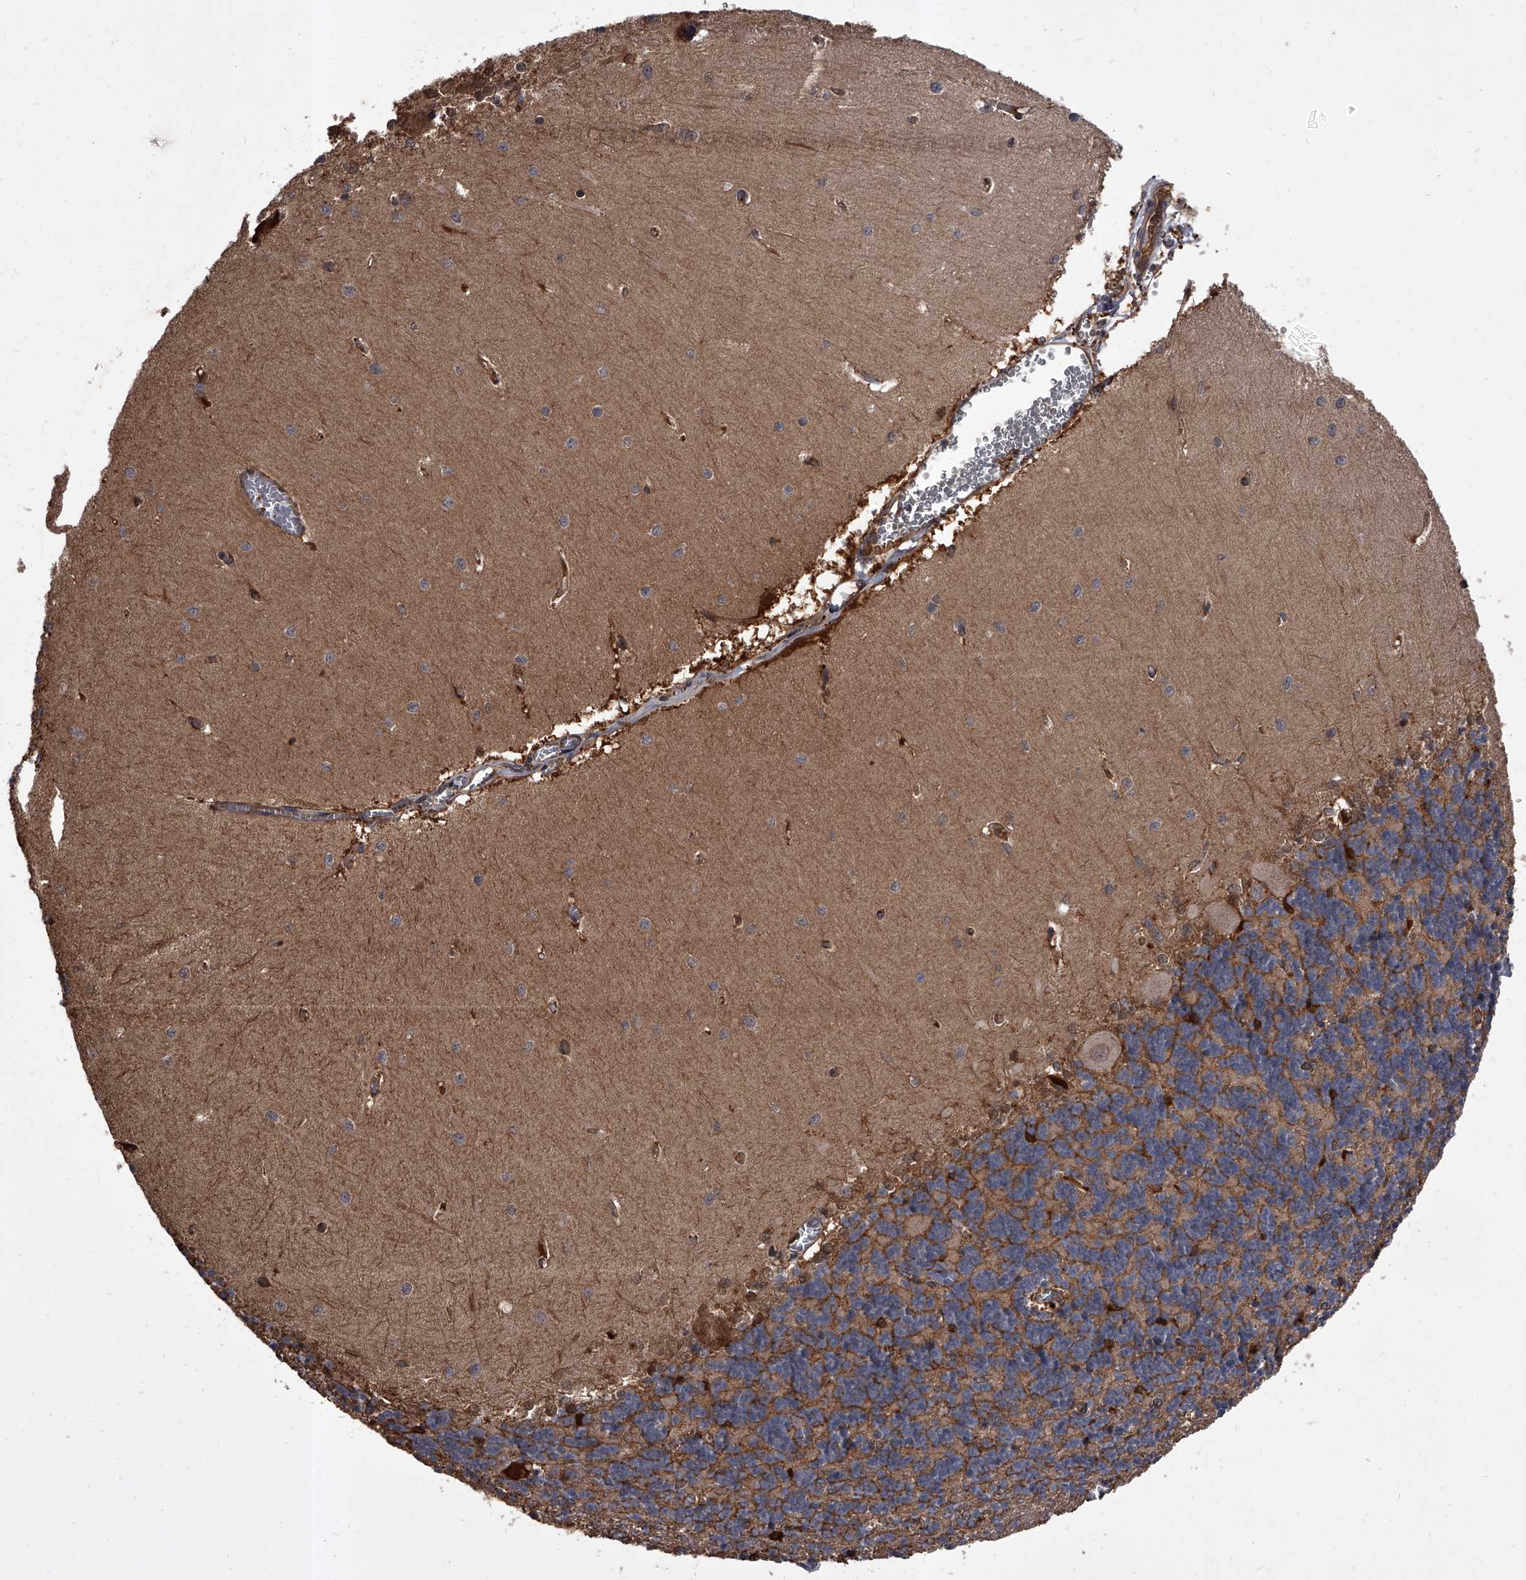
{"staining": {"intensity": "moderate", "quantity": ">75%", "location": "cytoplasmic/membranous"}, "tissue": "cerebellum", "cell_type": "Cells in granular layer", "image_type": "normal", "snomed": [{"axis": "morphology", "description": "Normal tissue, NOS"}, {"axis": "topography", "description": "Cerebellum"}], "caption": "Approximately >75% of cells in granular layer in normal human cerebellum exhibit moderate cytoplasmic/membranous protein expression as visualized by brown immunohistochemical staining.", "gene": "SLC18B1", "patient": {"sex": "male", "age": 37}}